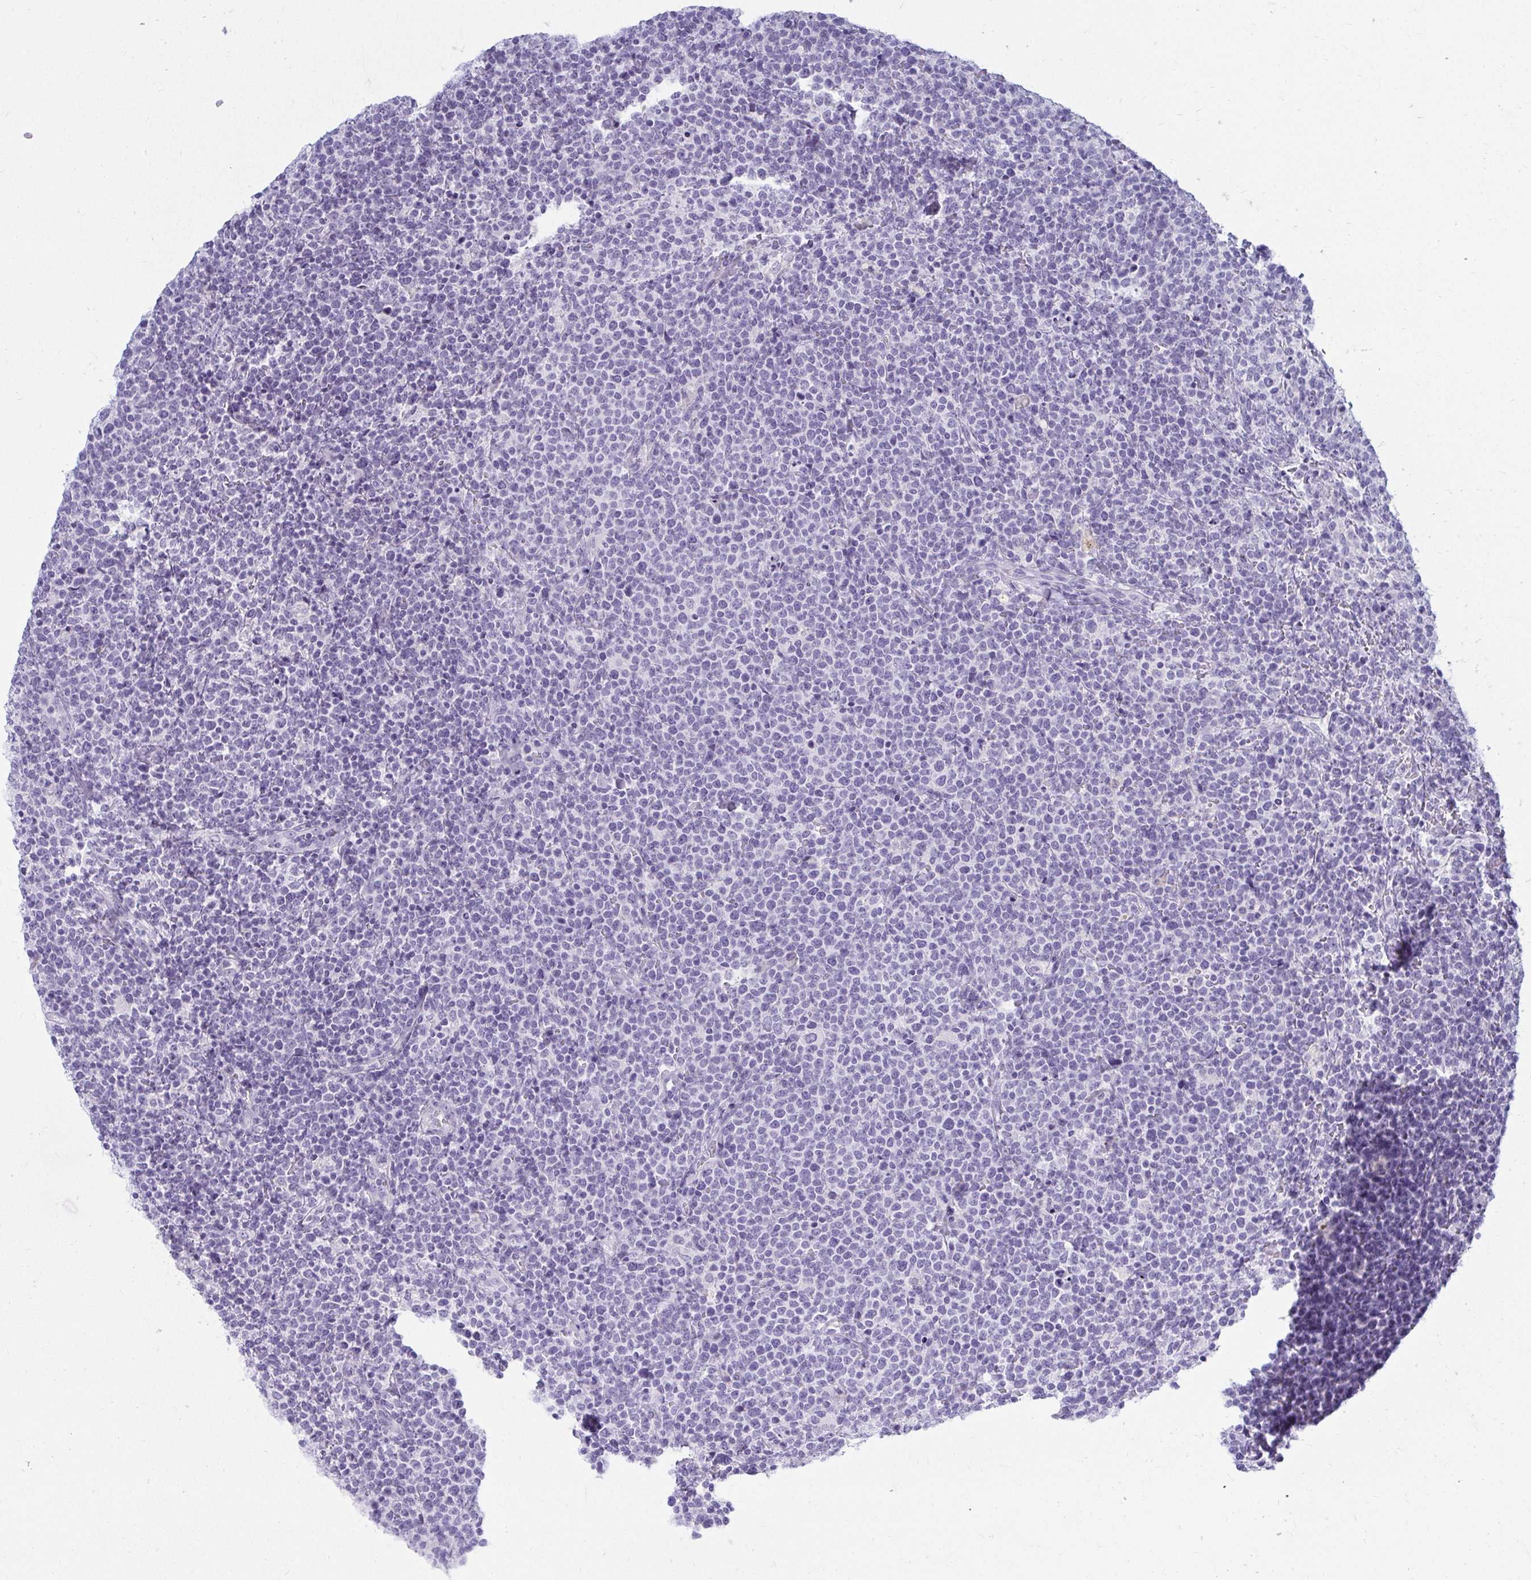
{"staining": {"intensity": "negative", "quantity": "none", "location": "none"}, "tissue": "lymphoma", "cell_type": "Tumor cells", "image_type": "cancer", "snomed": [{"axis": "morphology", "description": "Malignant lymphoma, non-Hodgkin's type, High grade"}, {"axis": "topography", "description": "Lymph node"}], "caption": "This is a micrograph of immunohistochemistry staining of lymphoma, which shows no staining in tumor cells. The staining was performed using DAB to visualize the protein expression in brown, while the nuclei were stained in blue with hematoxylin (Magnification: 20x).", "gene": "QDPR", "patient": {"sex": "male", "age": 61}}